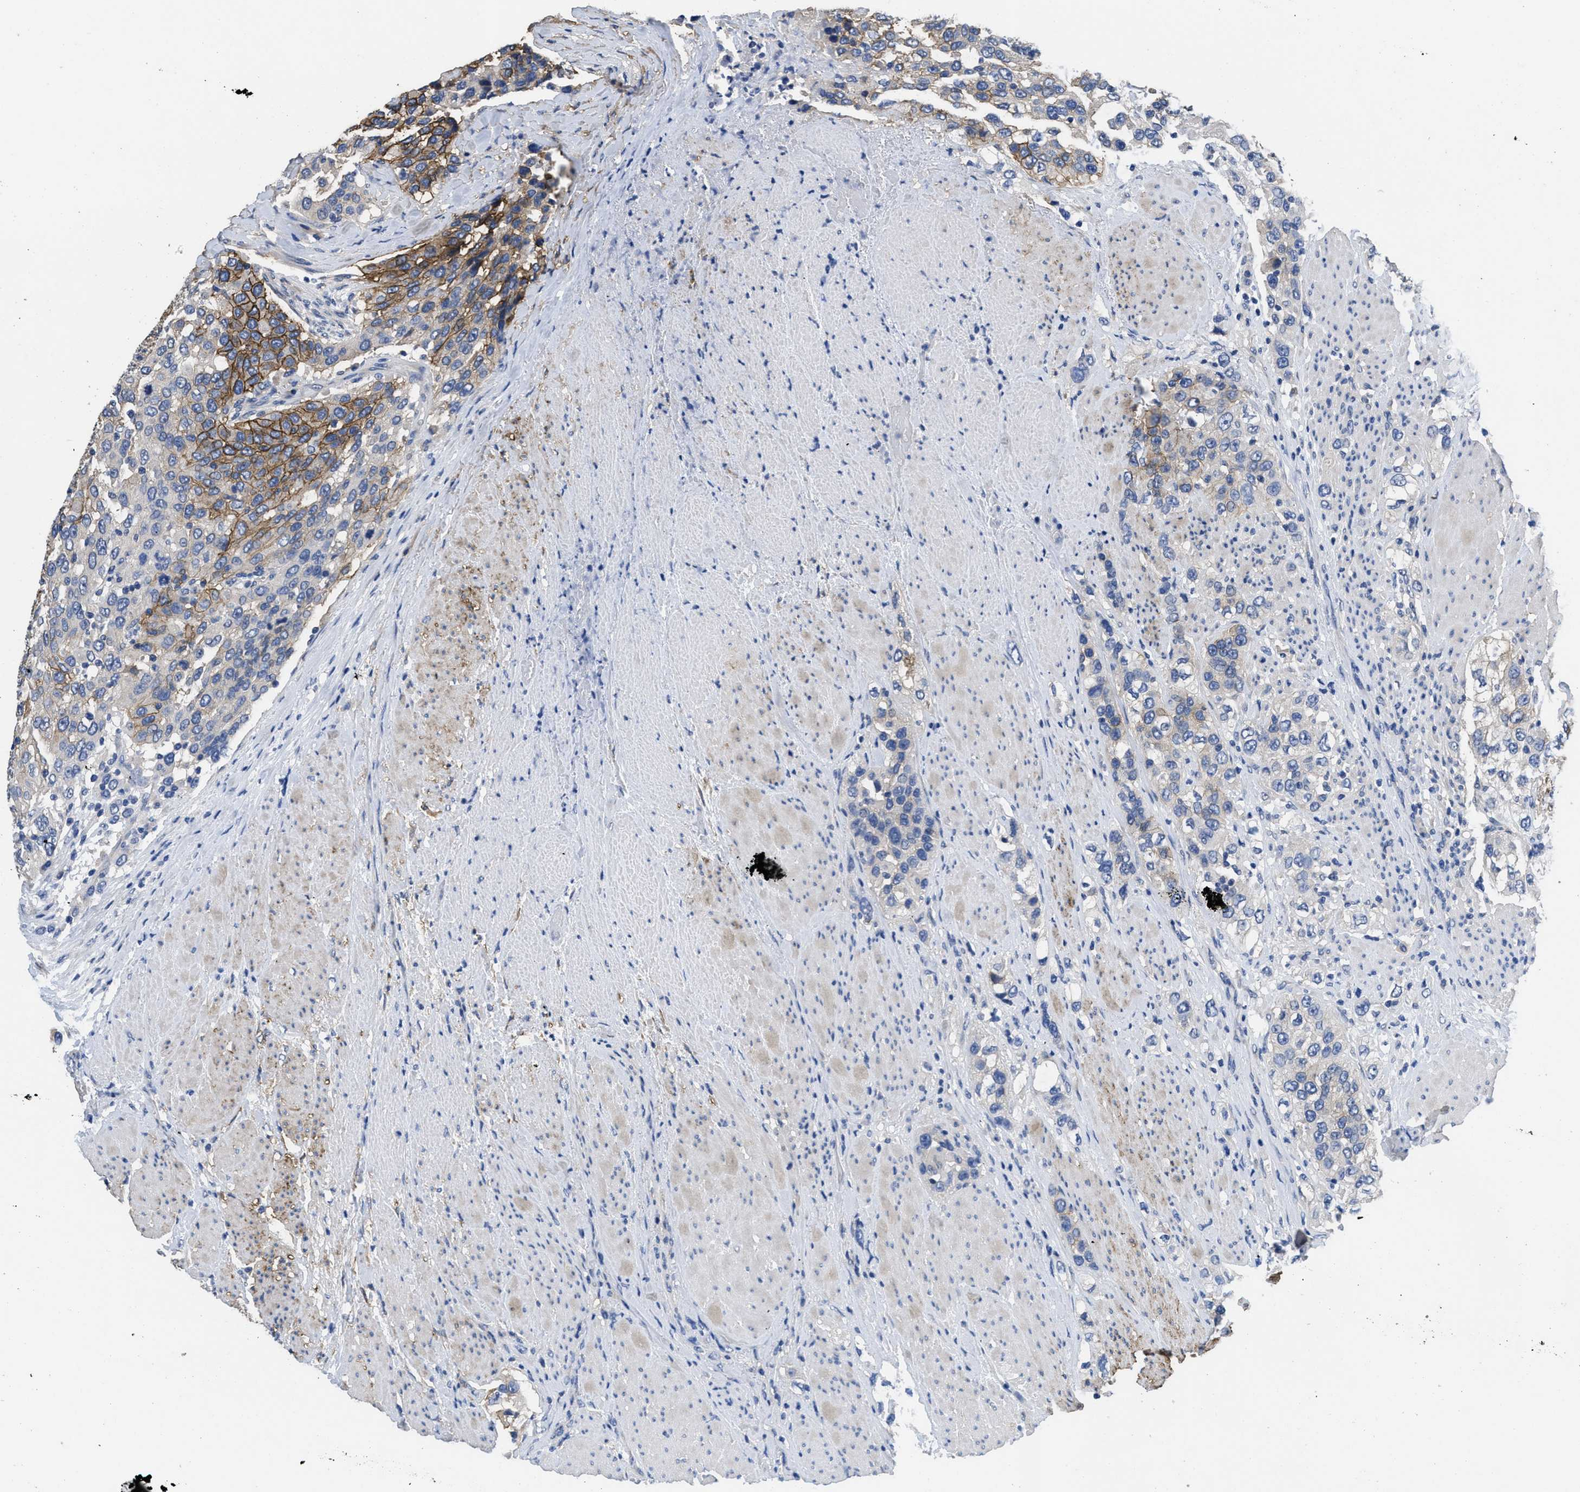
{"staining": {"intensity": "moderate", "quantity": "25%-75%", "location": "cytoplasmic/membranous"}, "tissue": "urothelial cancer", "cell_type": "Tumor cells", "image_type": "cancer", "snomed": [{"axis": "morphology", "description": "Urothelial carcinoma, High grade"}, {"axis": "topography", "description": "Urinary bladder"}], "caption": "This image shows immunohistochemistry staining of high-grade urothelial carcinoma, with medium moderate cytoplasmic/membranous positivity in approximately 25%-75% of tumor cells.", "gene": "CA9", "patient": {"sex": "female", "age": 80}}